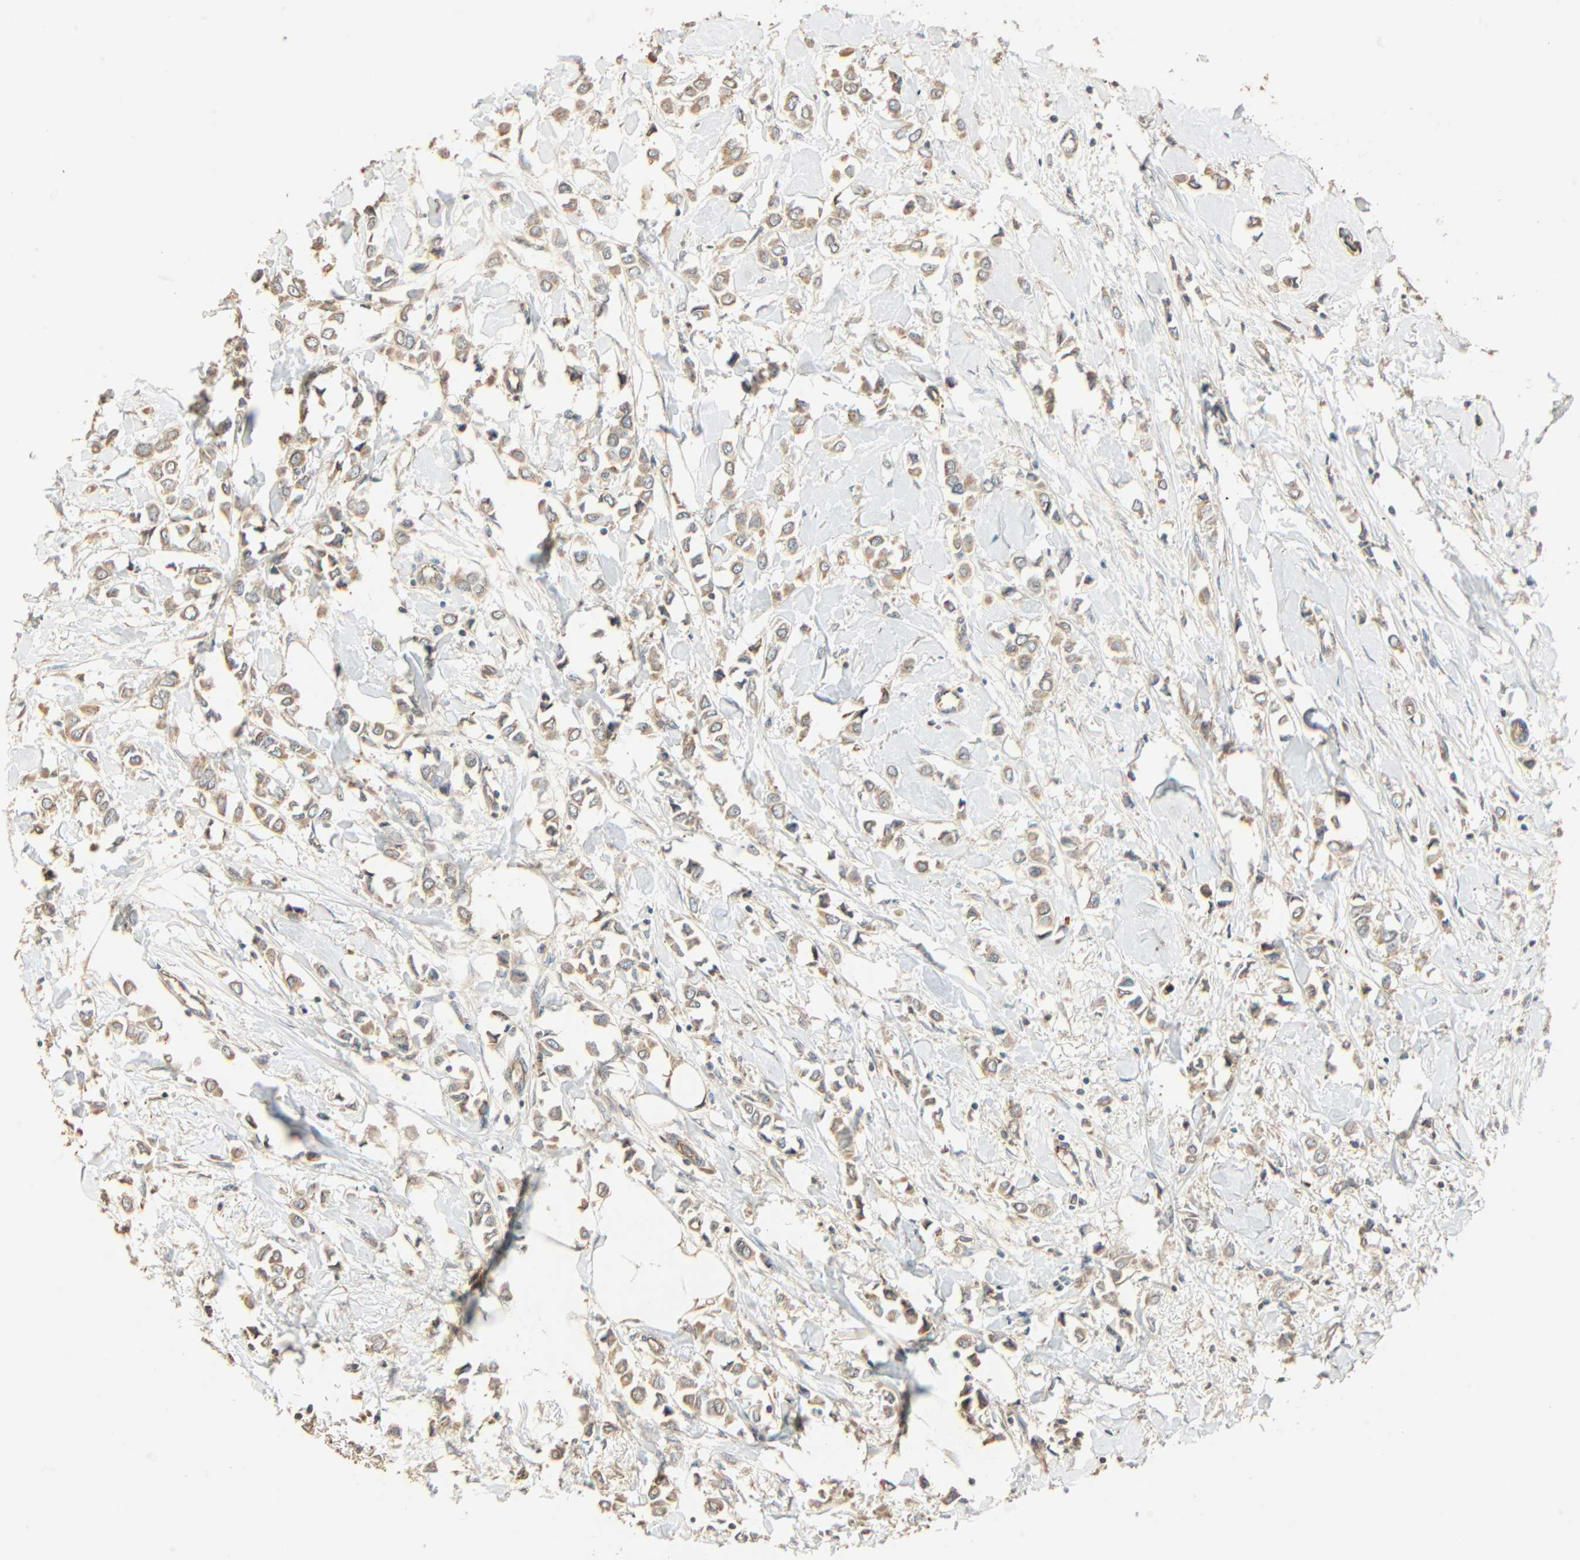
{"staining": {"intensity": "weak", "quantity": ">75%", "location": "cytoplasmic/membranous"}, "tissue": "breast cancer", "cell_type": "Tumor cells", "image_type": "cancer", "snomed": [{"axis": "morphology", "description": "Lobular carcinoma"}, {"axis": "topography", "description": "Breast"}], "caption": "A low amount of weak cytoplasmic/membranous expression is identified in approximately >75% of tumor cells in lobular carcinoma (breast) tissue. (brown staining indicates protein expression, while blue staining denotes nuclei).", "gene": "GALK1", "patient": {"sex": "female", "age": 51}}